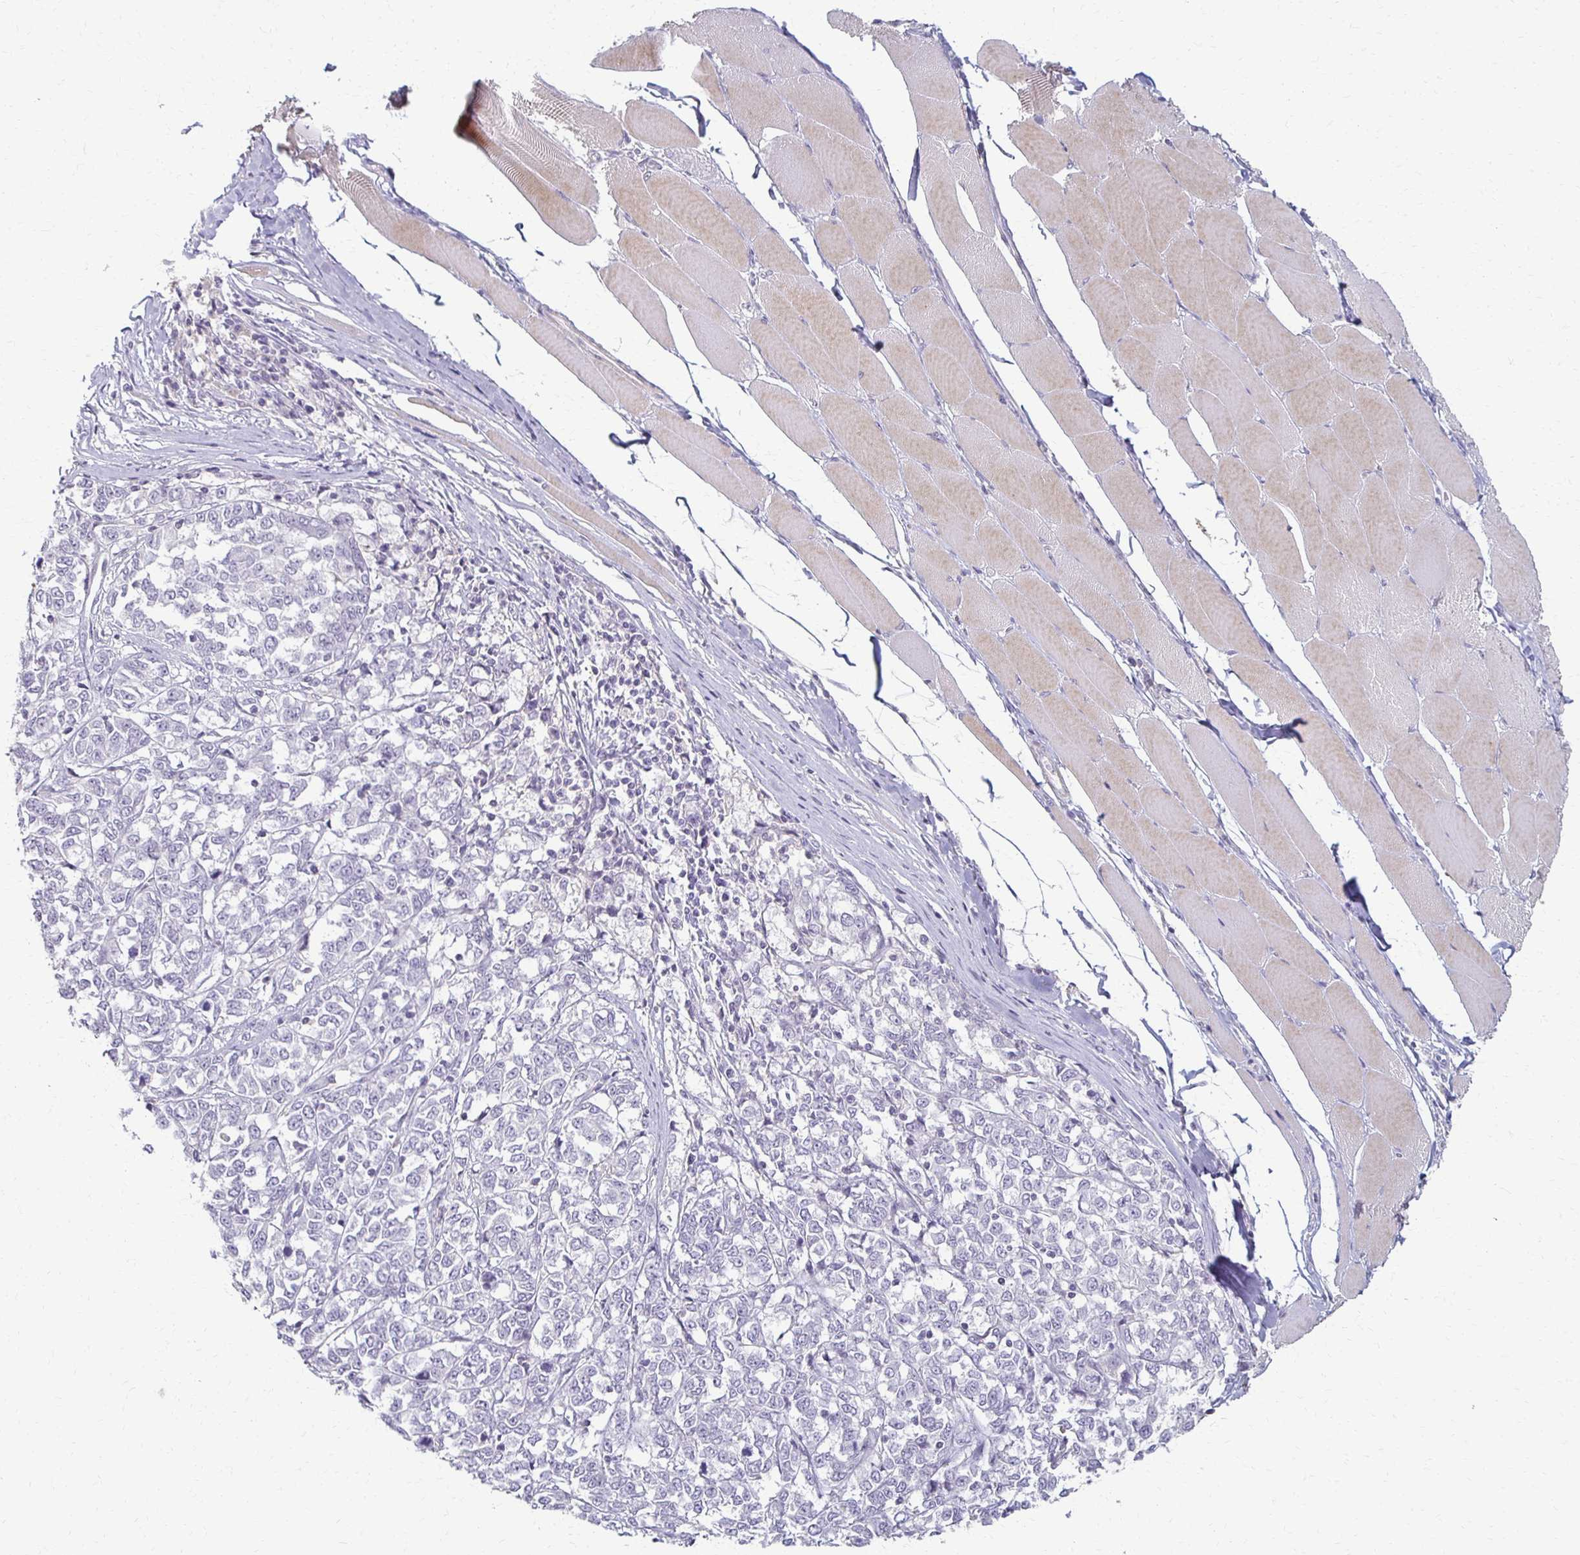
{"staining": {"intensity": "negative", "quantity": "none", "location": "none"}, "tissue": "melanoma", "cell_type": "Tumor cells", "image_type": "cancer", "snomed": [{"axis": "morphology", "description": "Malignant melanoma, NOS"}, {"axis": "topography", "description": "Skin"}], "caption": "A photomicrograph of human melanoma is negative for staining in tumor cells. Brightfield microscopy of IHC stained with DAB (3,3'-diaminobenzidine) (brown) and hematoxylin (blue), captured at high magnification.", "gene": "FOXO4", "patient": {"sex": "female", "age": 72}}